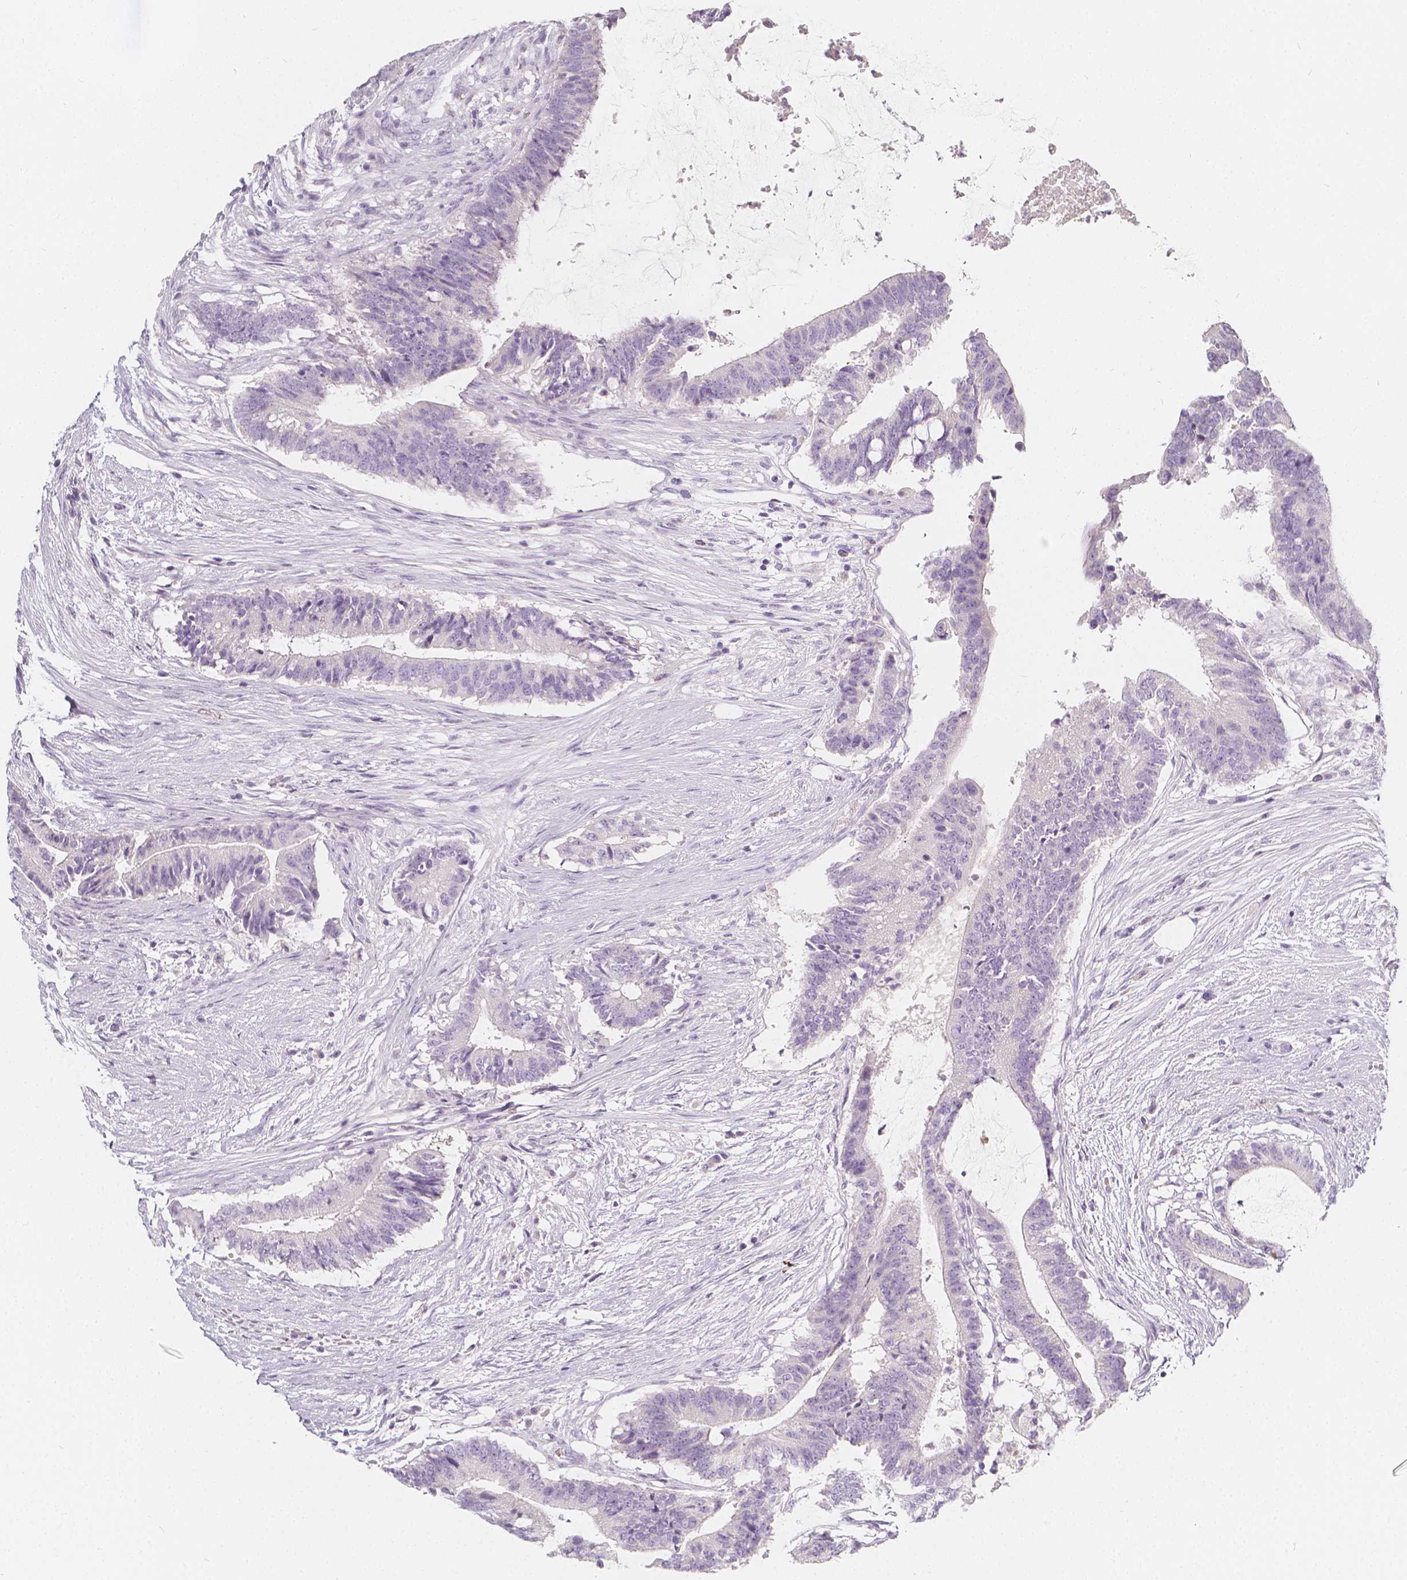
{"staining": {"intensity": "negative", "quantity": "none", "location": "none"}, "tissue": "colorectal cancer", "cell_type": "Tumor cells", "image_type": "cancer", "snomed": [{"axis": "morphology", "description": "Adenocarcinoma, NOS"}, {"axis": "topography", "description": "Colon"}], "caption": "Immunohistochemistry (IHC) photomicrograph of neoplastic tissue: human adenocarcinoma (colorectal) stained with DAB (3,3'-diaminobenzidine) exhibits no significant protein staining in tumor cells.", "gene": "RBFOX1", "patient": {"sex": "female", "age": 43}}